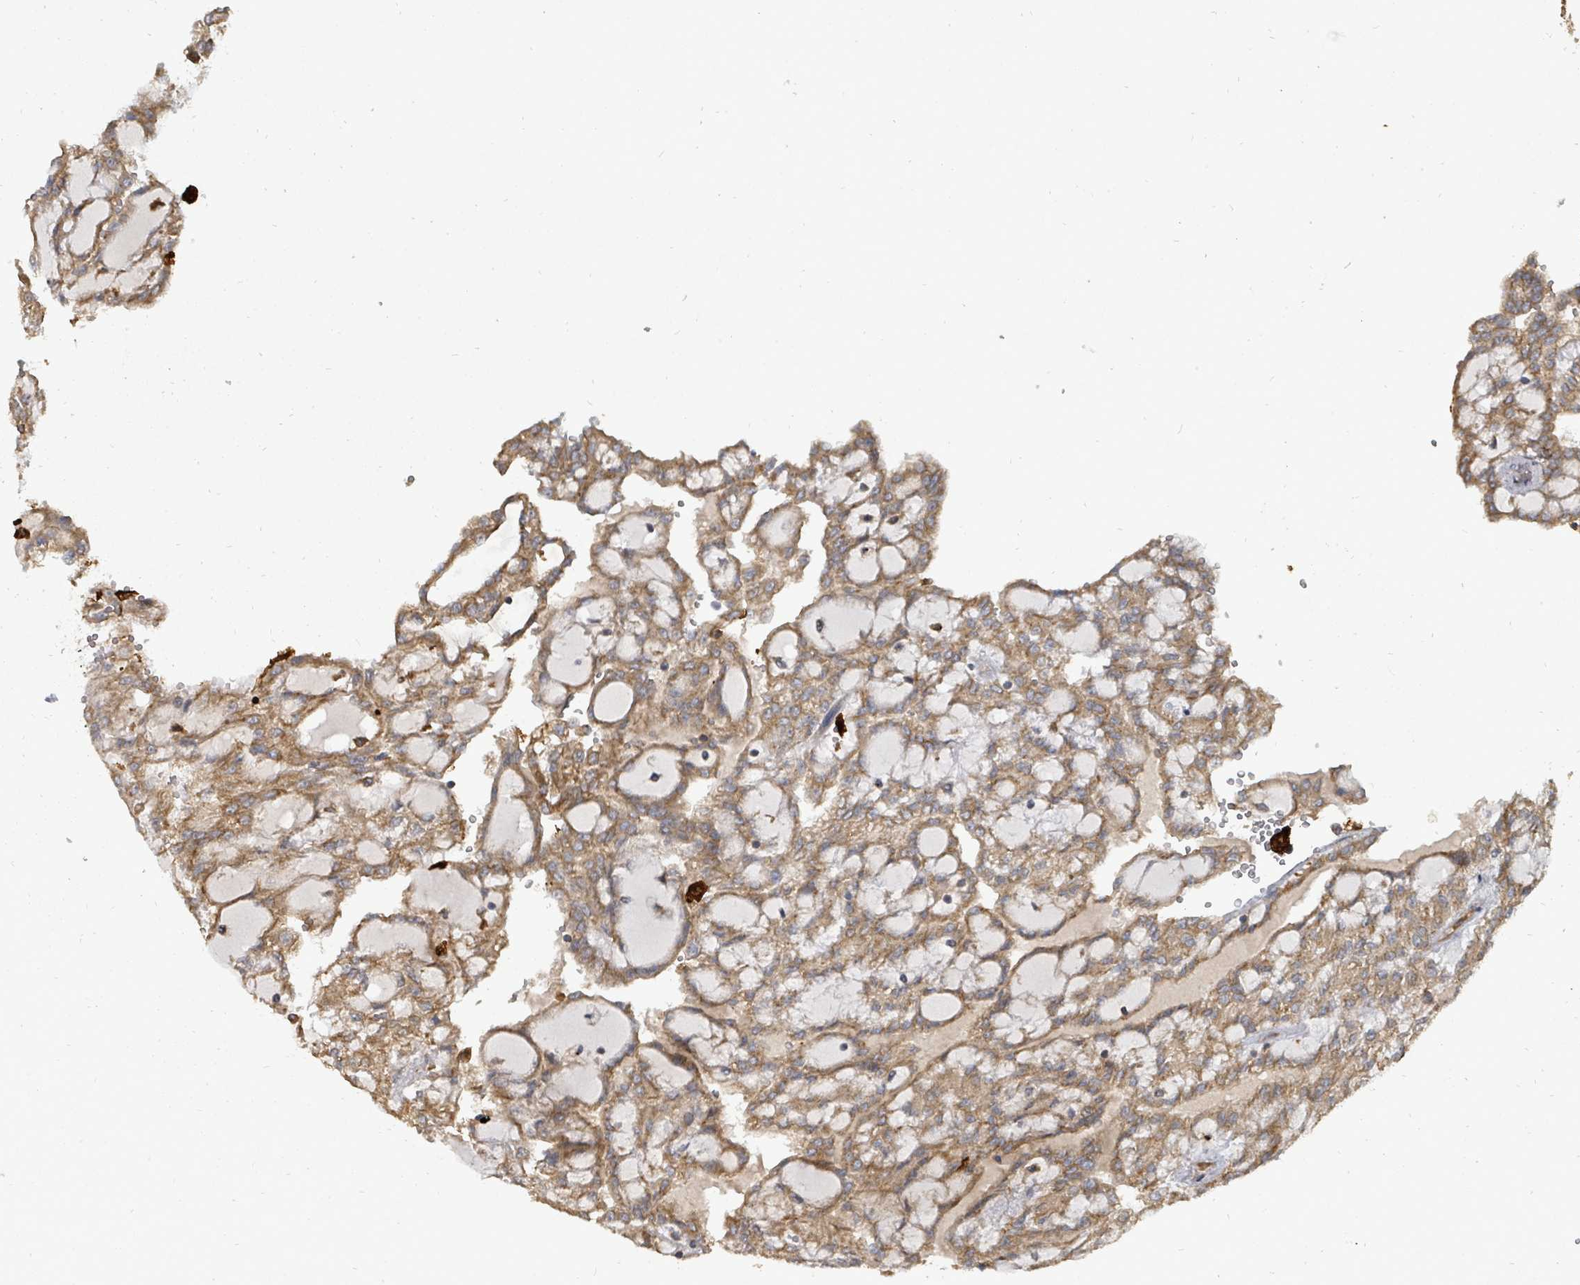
{"staining": {"intensity": "moderate", "quantity": ">75%", "location": "cytoplasmic/membranous"}, "tissue": "renal cancer", "cell_type": "Tumor cells", "image_type": "cancer", "snomed": [{"axis": "morphology", "description": "Adenocarcinoma, NOS"}, {"axis": "topography", "description": "Kidney"}], "caption": "Immunohistochemical staining of human renal adenocarcinoma reveals moderate cytoplasmic/membranous protein staining in approximately >75% of tumor cells.", "gene": "EIF3C", "patient": {"sex": "male", "age": 63}}